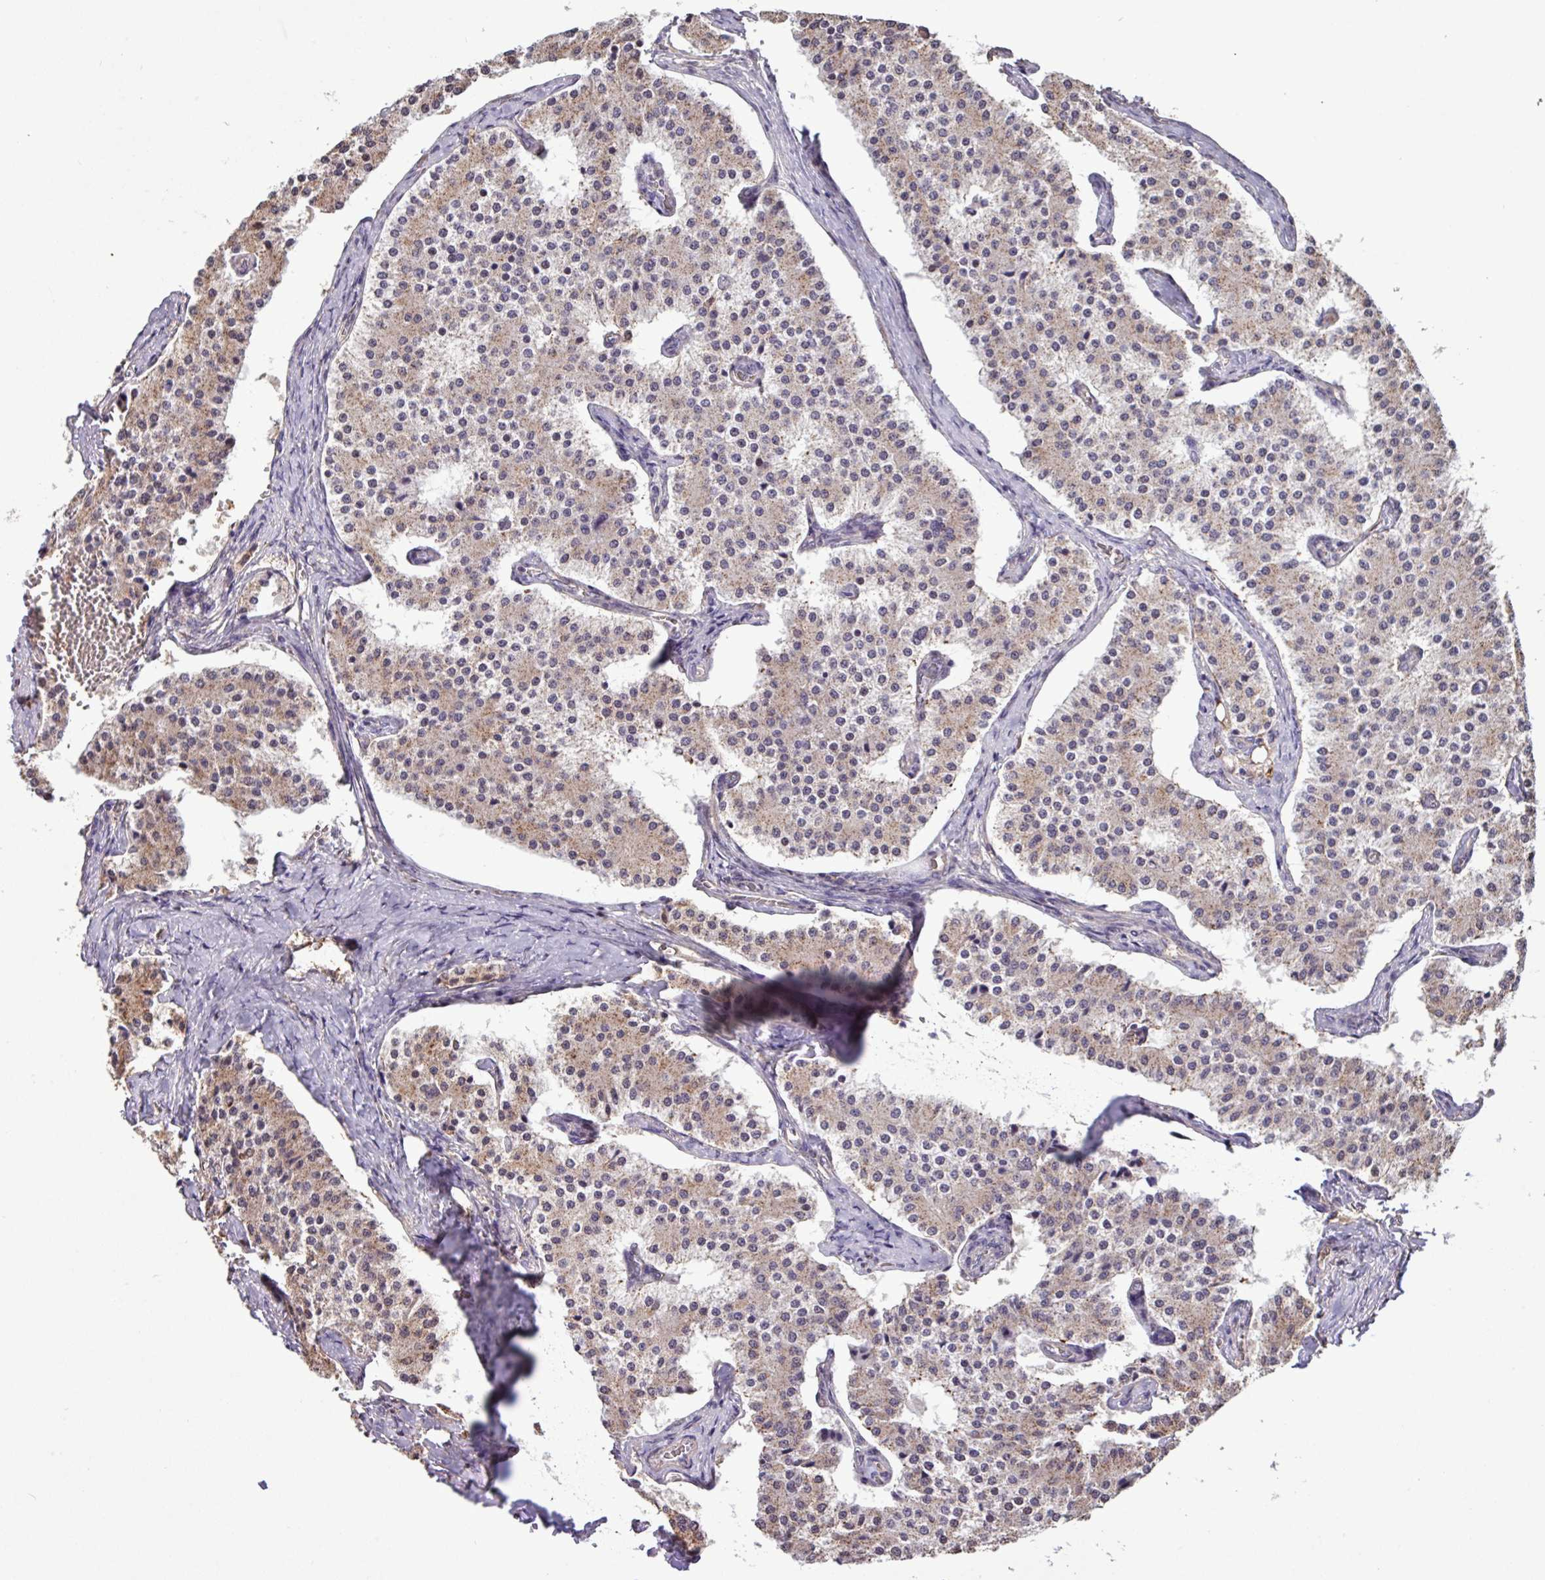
{"staining": {"intensity": "weak", "quantity": "25%-75%", "location": "cytoplasmic/membranous"}, "tissue": "carcinoid", "cell_type": "Tumor cells", "image_type": "cancer", "snomed": [{"axis": "morphology", "description": "Carcinoid, malignant, NOS"}, {"axis": "topography", "description": "Colon"}], "caption": "An image of human carcinoid (malignant) stained for a protein reveals weak cytoplasmic/membranous brown staining in tumor cells.", "gene": "CHST11", "patient": {"sex": "female", "age": 52}}